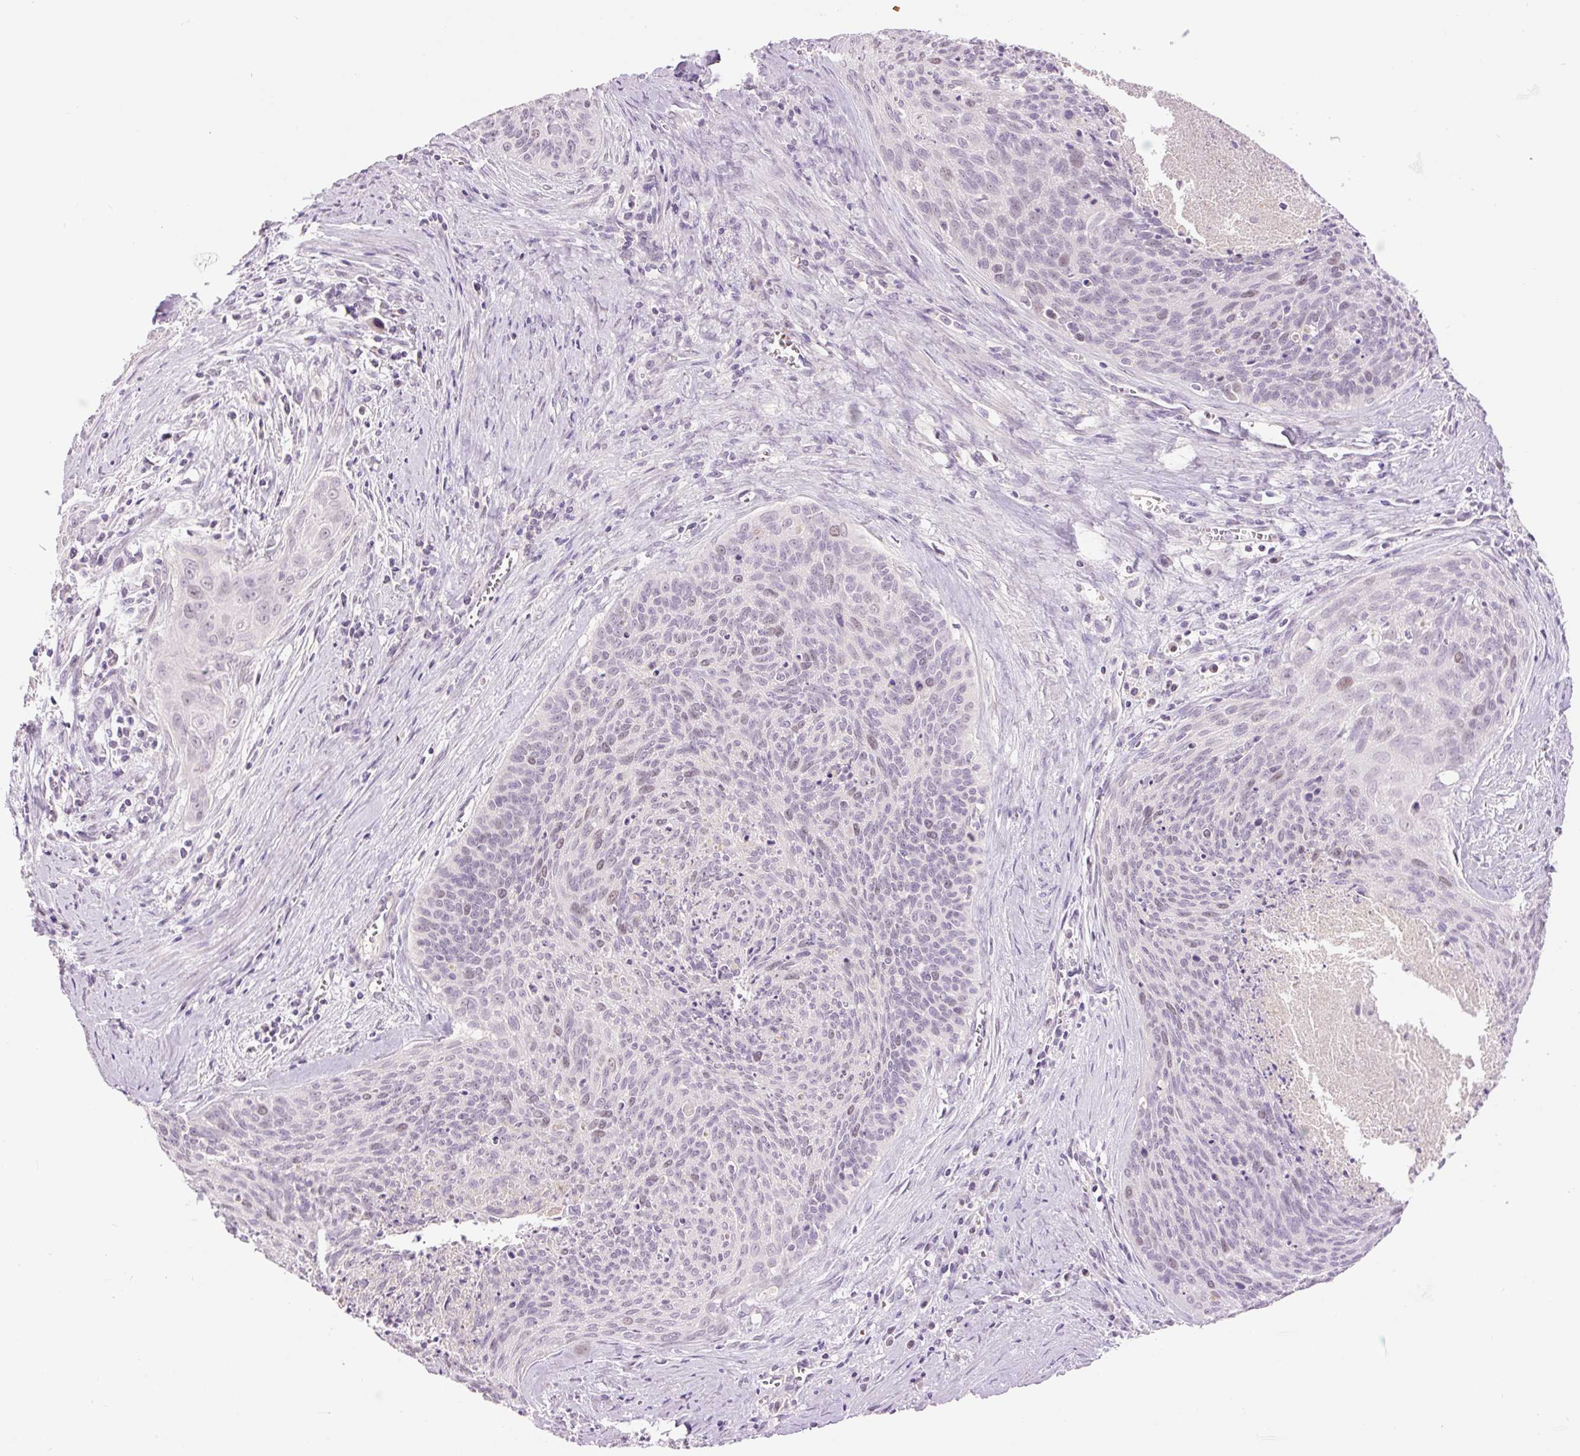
{"staining": {"intensity": "weak", "quantity": "<25%", "location": "nuclear"}, "tissue": "cervical cancer", "cell_type": "Tumor cells", "image_type": "cancer", "snomed": [{"axis": "morphology", "description": "Squamous cell carcinoma, NOS"}, {"axis": "topography", "description": "Cervix"}], "caption": "High power microscopy photomicrograph of an immunohistochemistry image of cervical cancer, revealing no significant positivity in tumor cells.", "gene": "LY6G6D", "patient": {"sex": "female", "age": 55}}